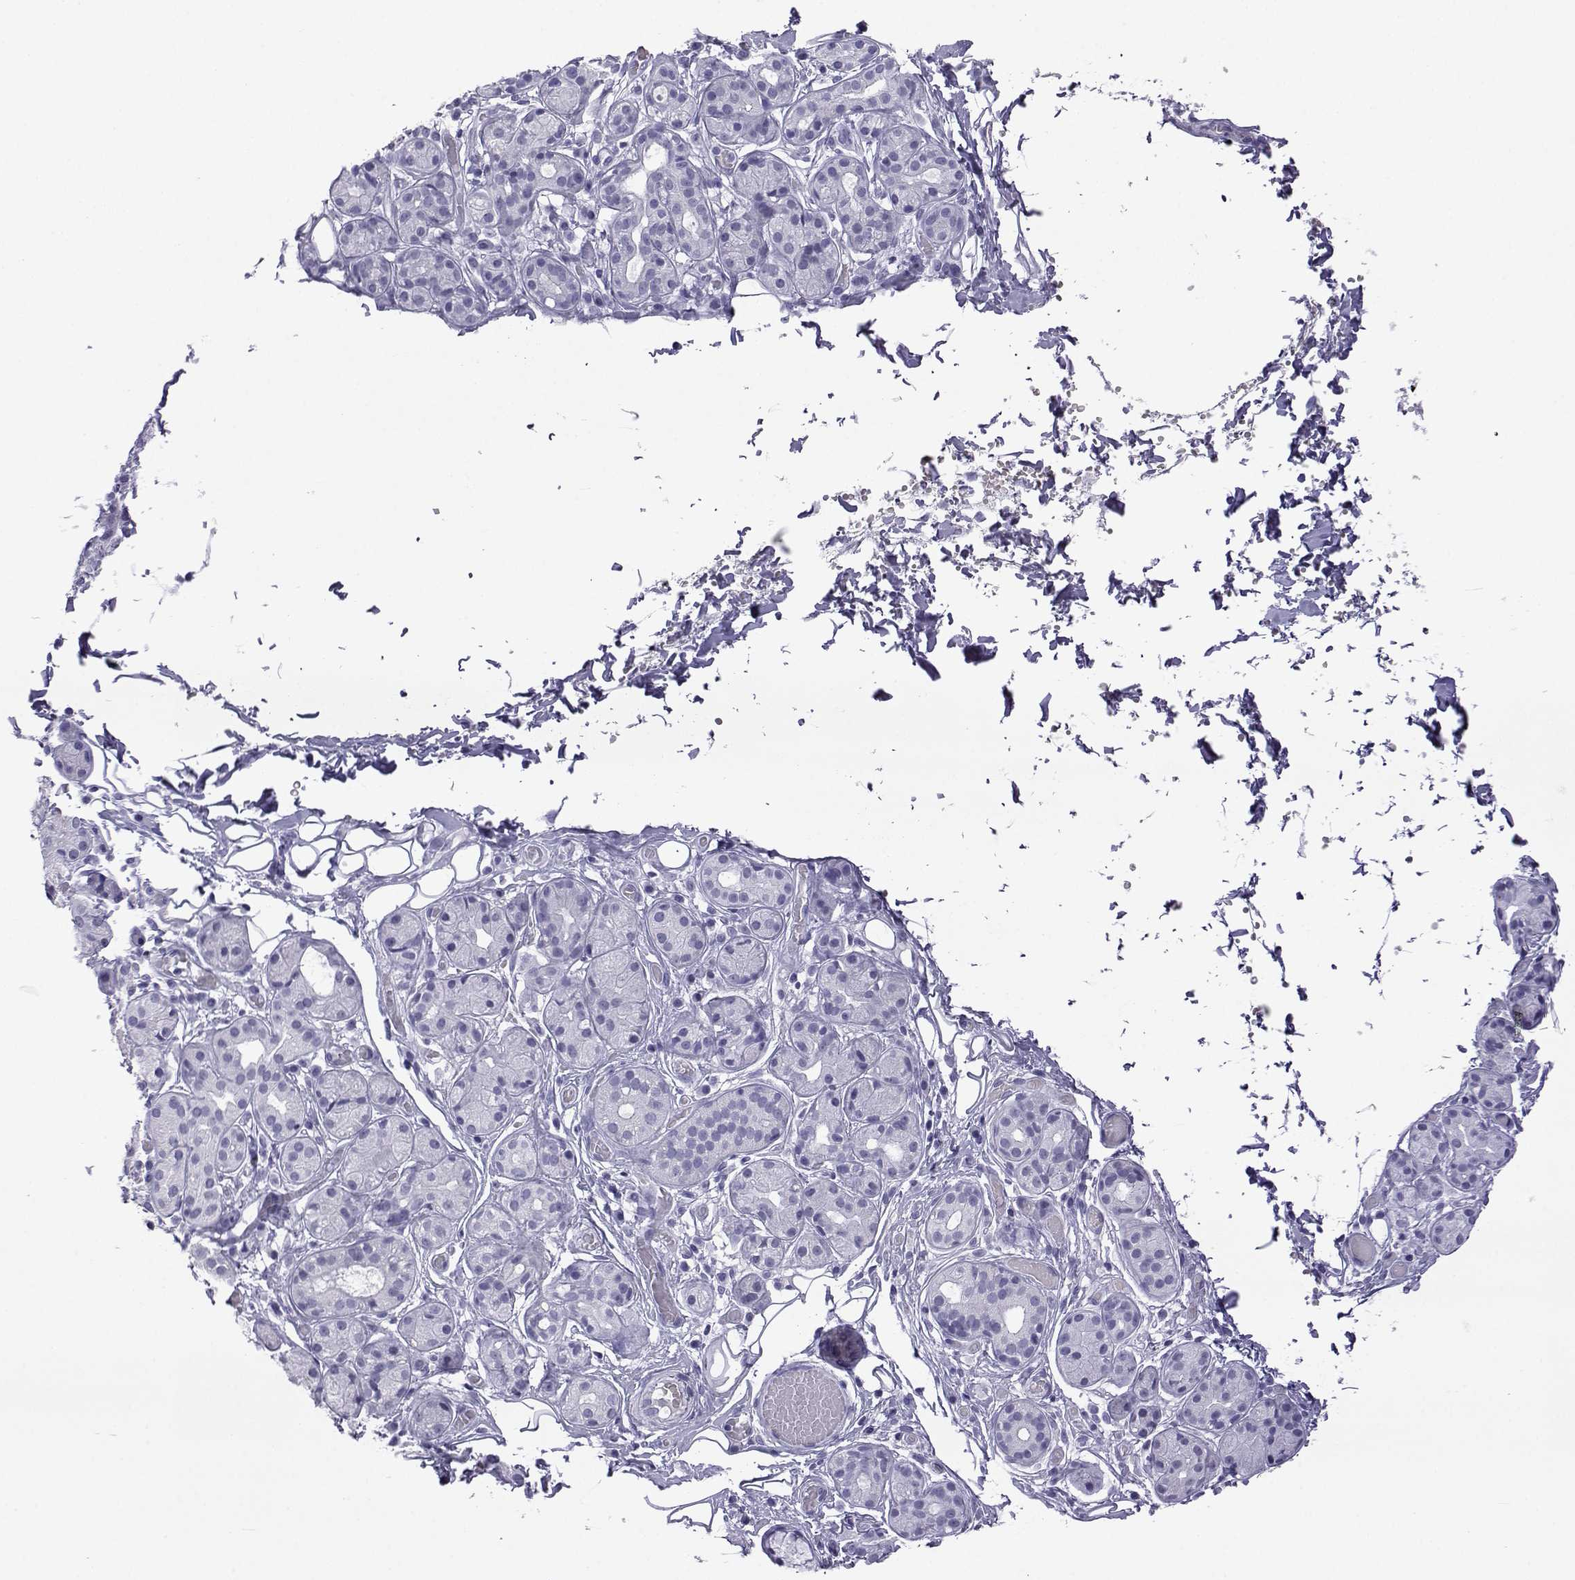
{"staining": {"intensity": "negative", "quantity": "none", "location": "none"}, "tissue": "salivary gland", "cell_type": "Glandular cells", "image_type": "normal", "snomed": [{"axis": "morphology", "description": "Normal tissue, NOS"}, {"axis": "topography", "description": "Salivary gland"}, {"axis": "topography", "description": "Peripheral nerve tissue"}], "caption": "There is no significant positivity in glandular cells of salivary gland. (DAB (3,3'-diaminobenzidine) immunohistochemistry with hematoxylin counter stain).", "gene": "ACTL7A", "patient": {"sex": "male", "age": 71}}